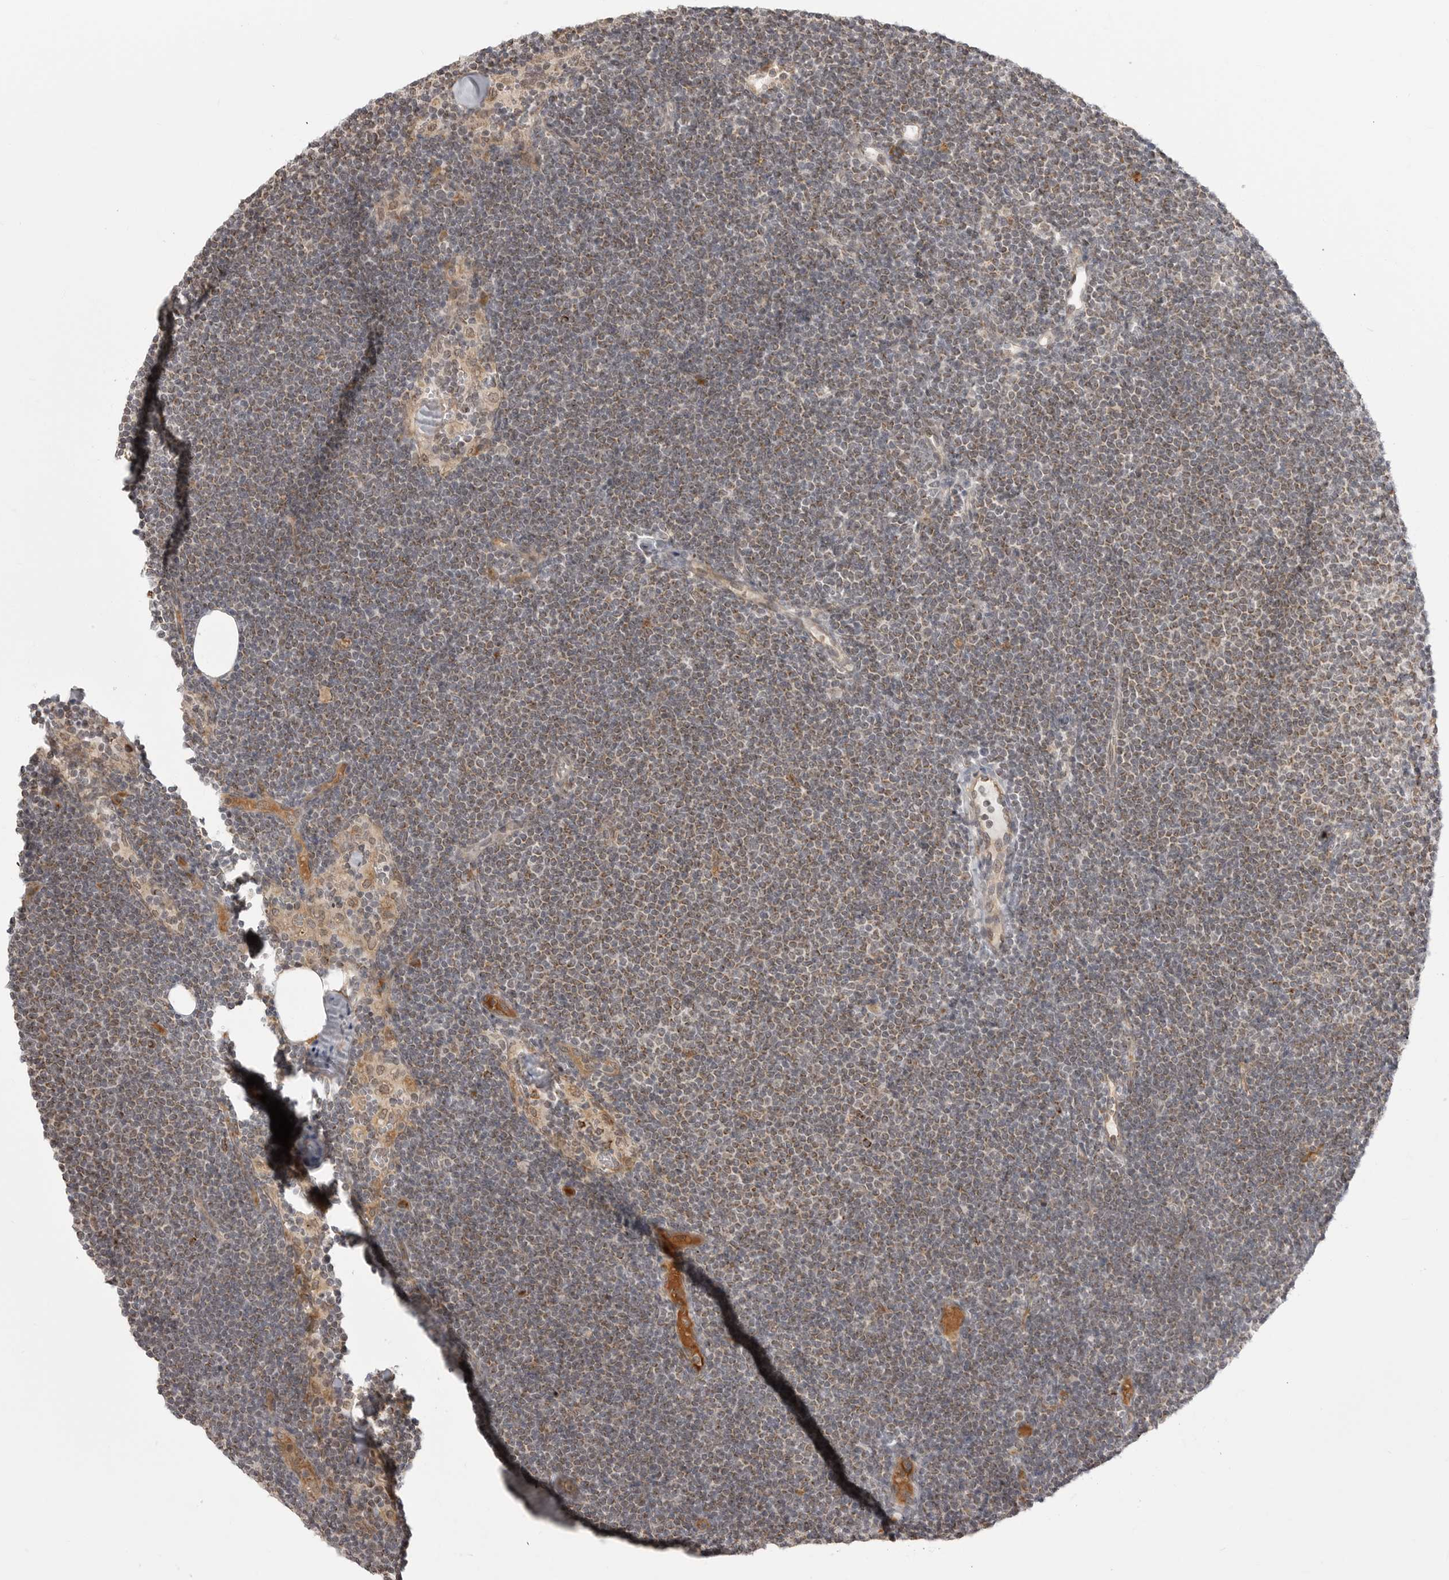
{"staining": {"intensity": "moderate", "quantity": "25%-75%", "location": "cytoplasmic/membranous"}, "tissue": "lymphoma", "cell_type": "Tumor cells", "image_type": "cancer", "snomed": [{"axis": "morphology", "description": "Malignant lymphoma, non-Hodgkin's type, Low grade"}, {"axis": "topography", "description": "Lymph node"}], "caption": "High-magnification brightfield microscopy of low-grade malignant lymphoma, non-Hodgkin's type stained with DAB (brown) and counterstained with hematoxylin (blue). tumor cells exhibit moderate cytoplasmic/membranous expression is seen in approximately25%-75% of cells.", "gene": "KALRN", "patient": {"sex": "female", "age": 53}}